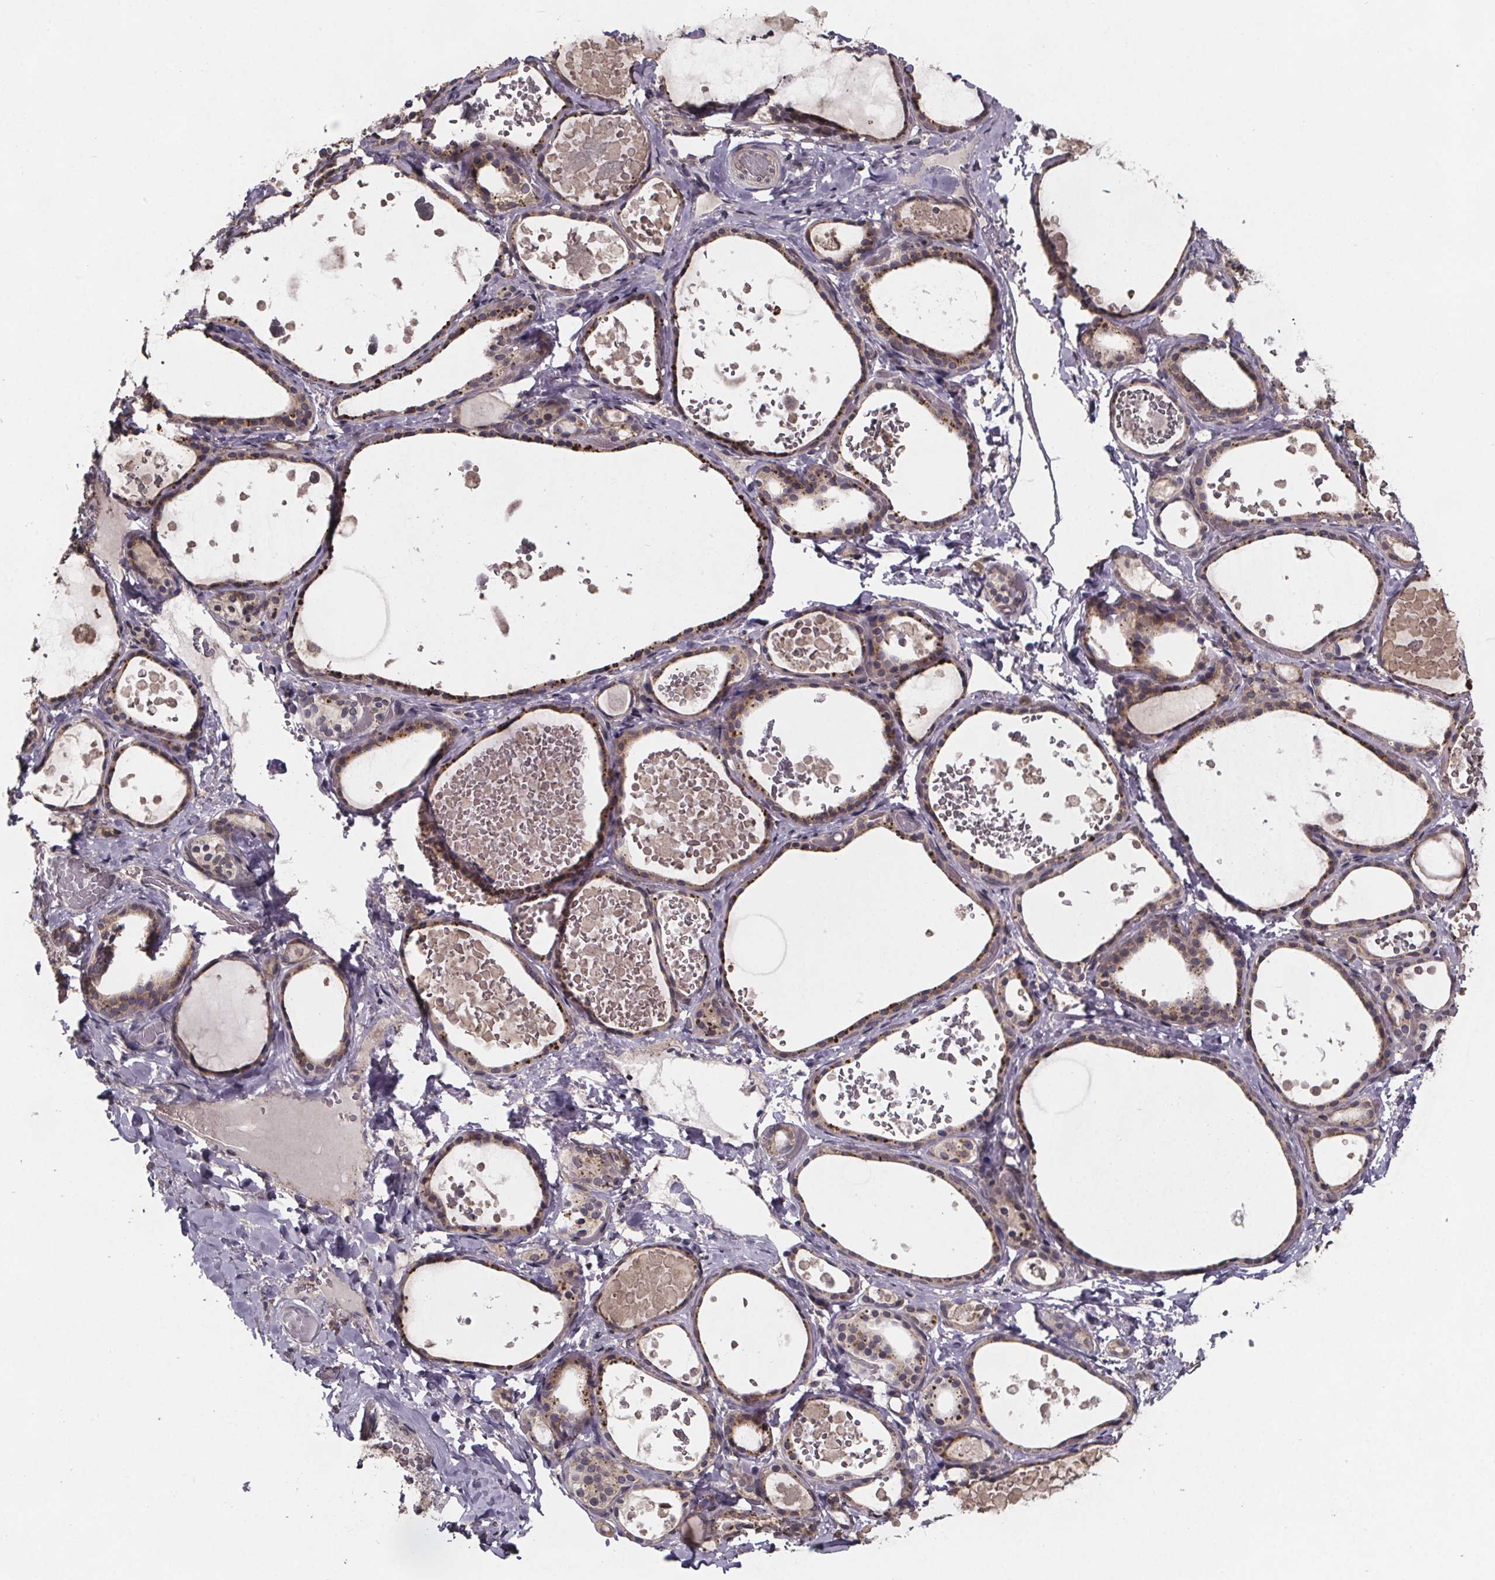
{"staining": {"intensity": "moderate", "quantity": ">75%", "location": "cytoplasmic/membranous"}, "tissue": "thyroid gland", "cell_type": "Glandular cells", "image_type": "normal", "snomed": [{"axis": "morphology", "description": "Normal tissue, NOS"}, {"axis": "topography", "description": "Thyroid gland"}], "caption": "Approximately >75% of glandular cells in normal thyroid gland demonstrate moderate cytoplasmic/membranous protein staining as visualized by brown immunohistochemical staining.", "gene": "SAT1", "patient": {"sex": "female", "age": 56}}